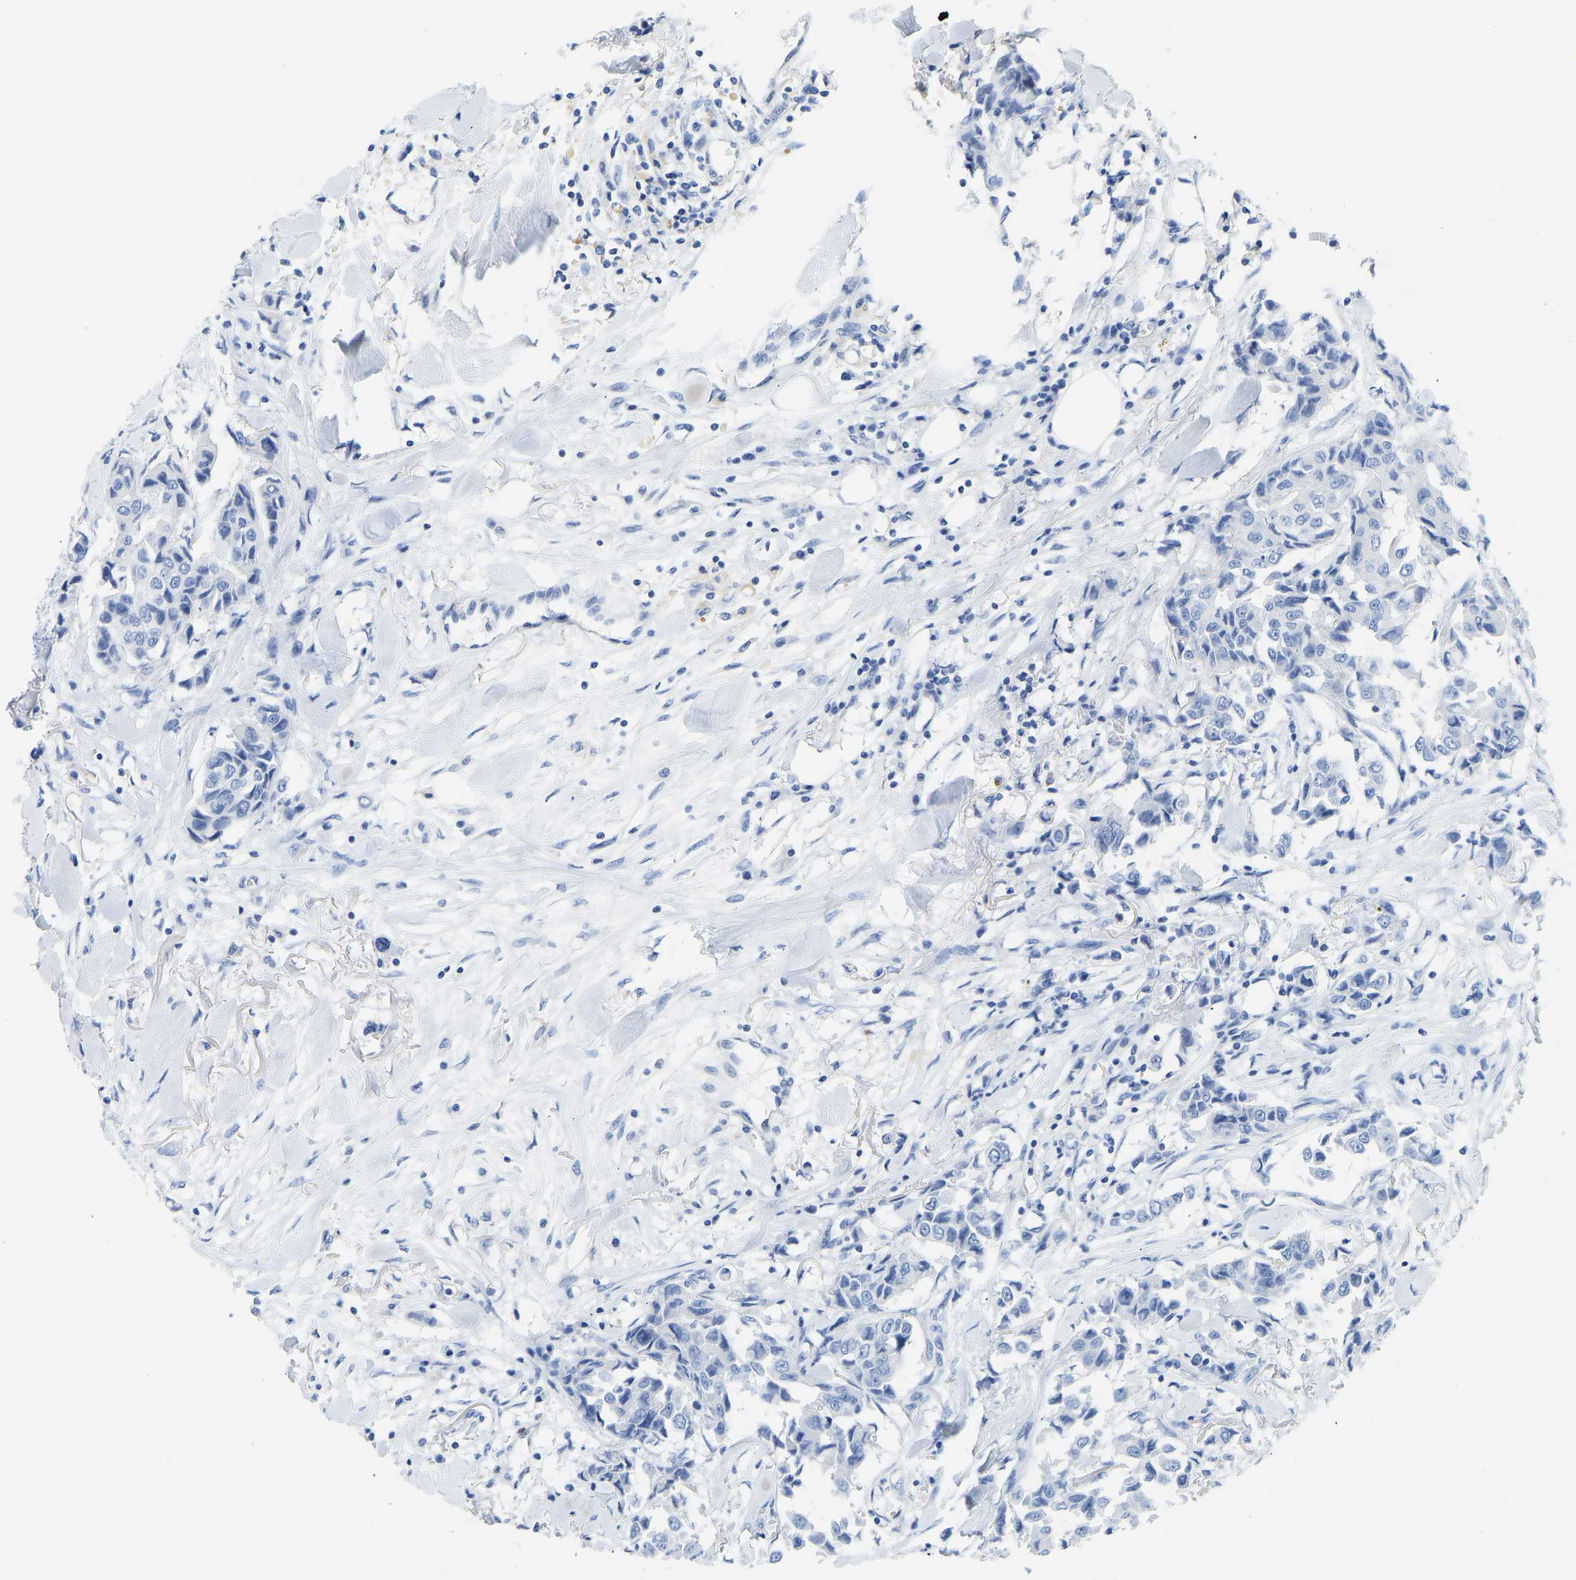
{"staining": {"intensity": "negative", "quantity": "none", "location": "none"}, "tissue": "breast cancer", "cell_type": "Tumor cells", "image_type": "cancer", "snomed": [{"axis": "morphology", "description": "Duct carcinoma"}, {"axis": "topography", "description": "Breast"}], "caption": "Tumor cells are negative for brown protein staining in breast intraductal carcinoma.", "gene": "NKAIN3", "patient": {"sex": "female", "age": 80}}